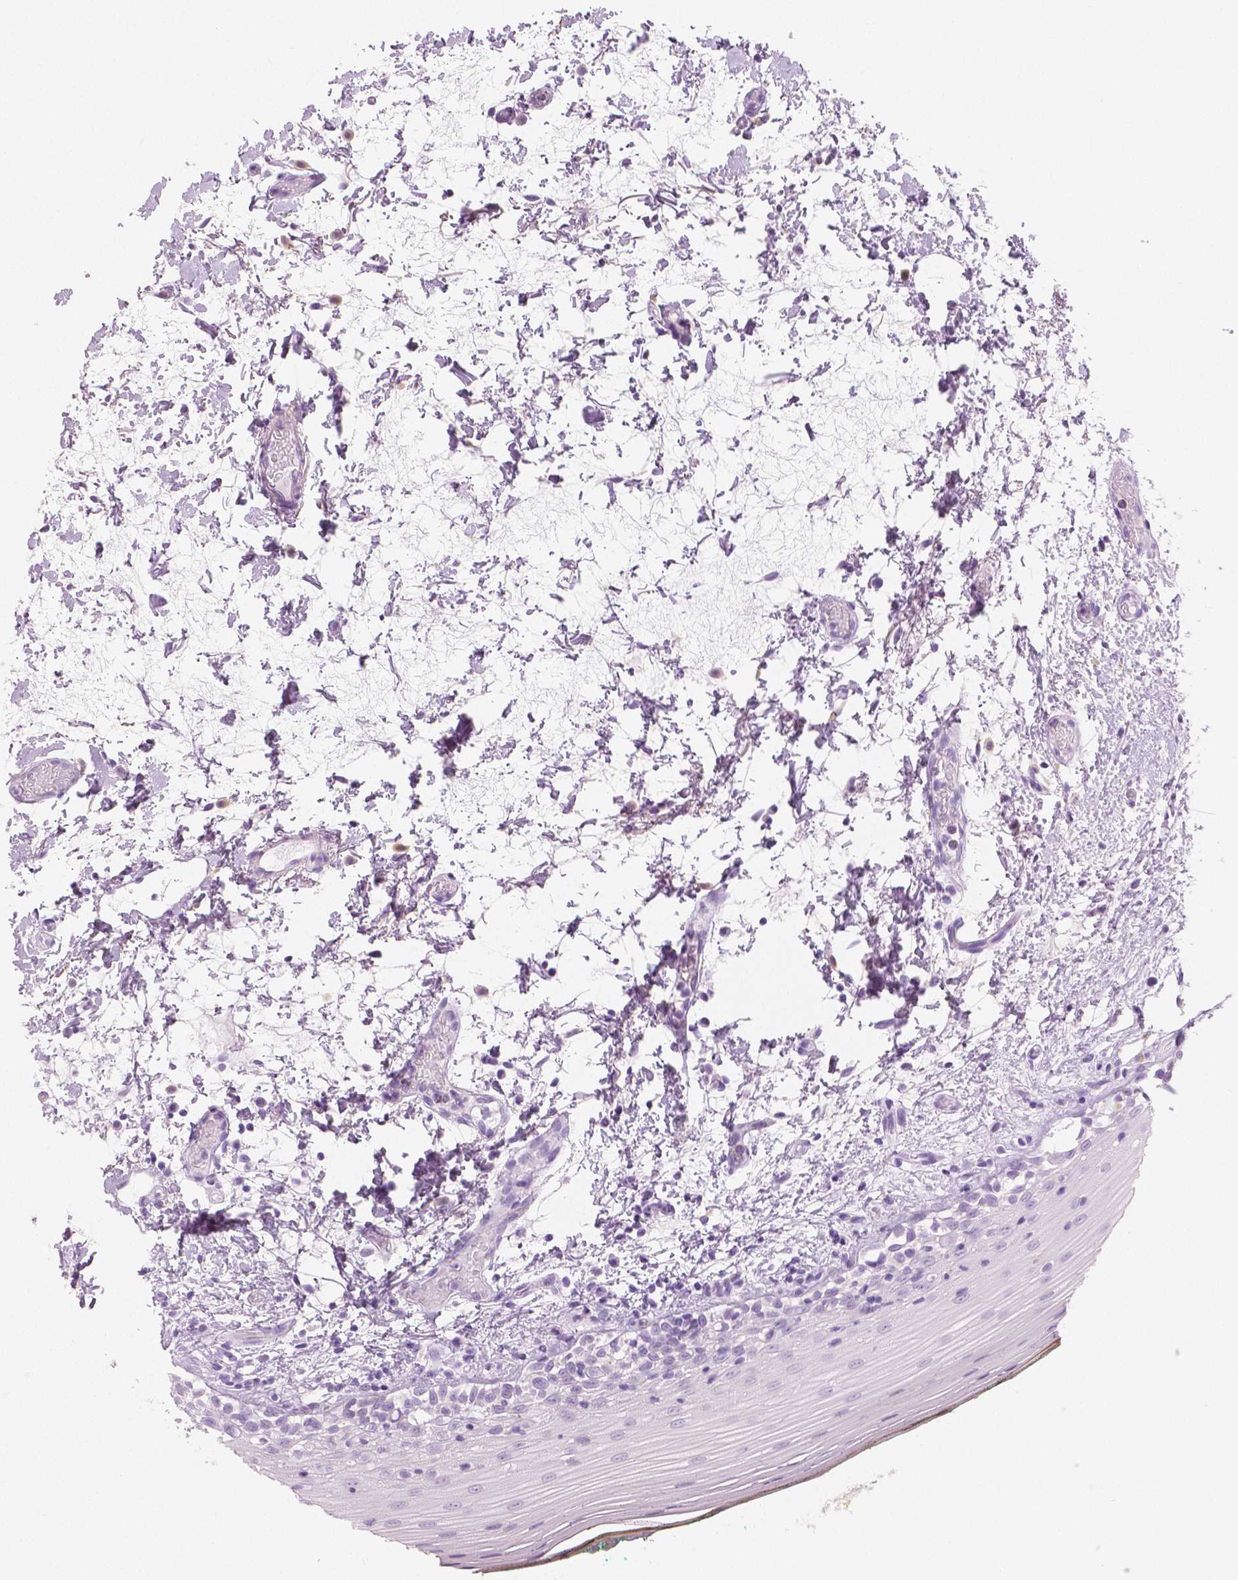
{"staining": {"intensity": "negative", "quantity": "none", "location": "none"}, "tissue": "oral mucosa", "cell_type": "Squamous epithelial cells", "image_type": "normal", "snomed": [{"axis": "morphology", "description": "Normal tissue, NOS"}, {"axis": "topography", "description": "Oral tissue"}], "caption": "High power microscopy photomicrograph of an IHC histopathology image of benign oral mucosa, revealing no significant staining in squamous epithelial cells. (DAB IHC with hematoxylin counter stain).", "gene": "PLIN4", "patient": {"sex": "female", "age": 83}}